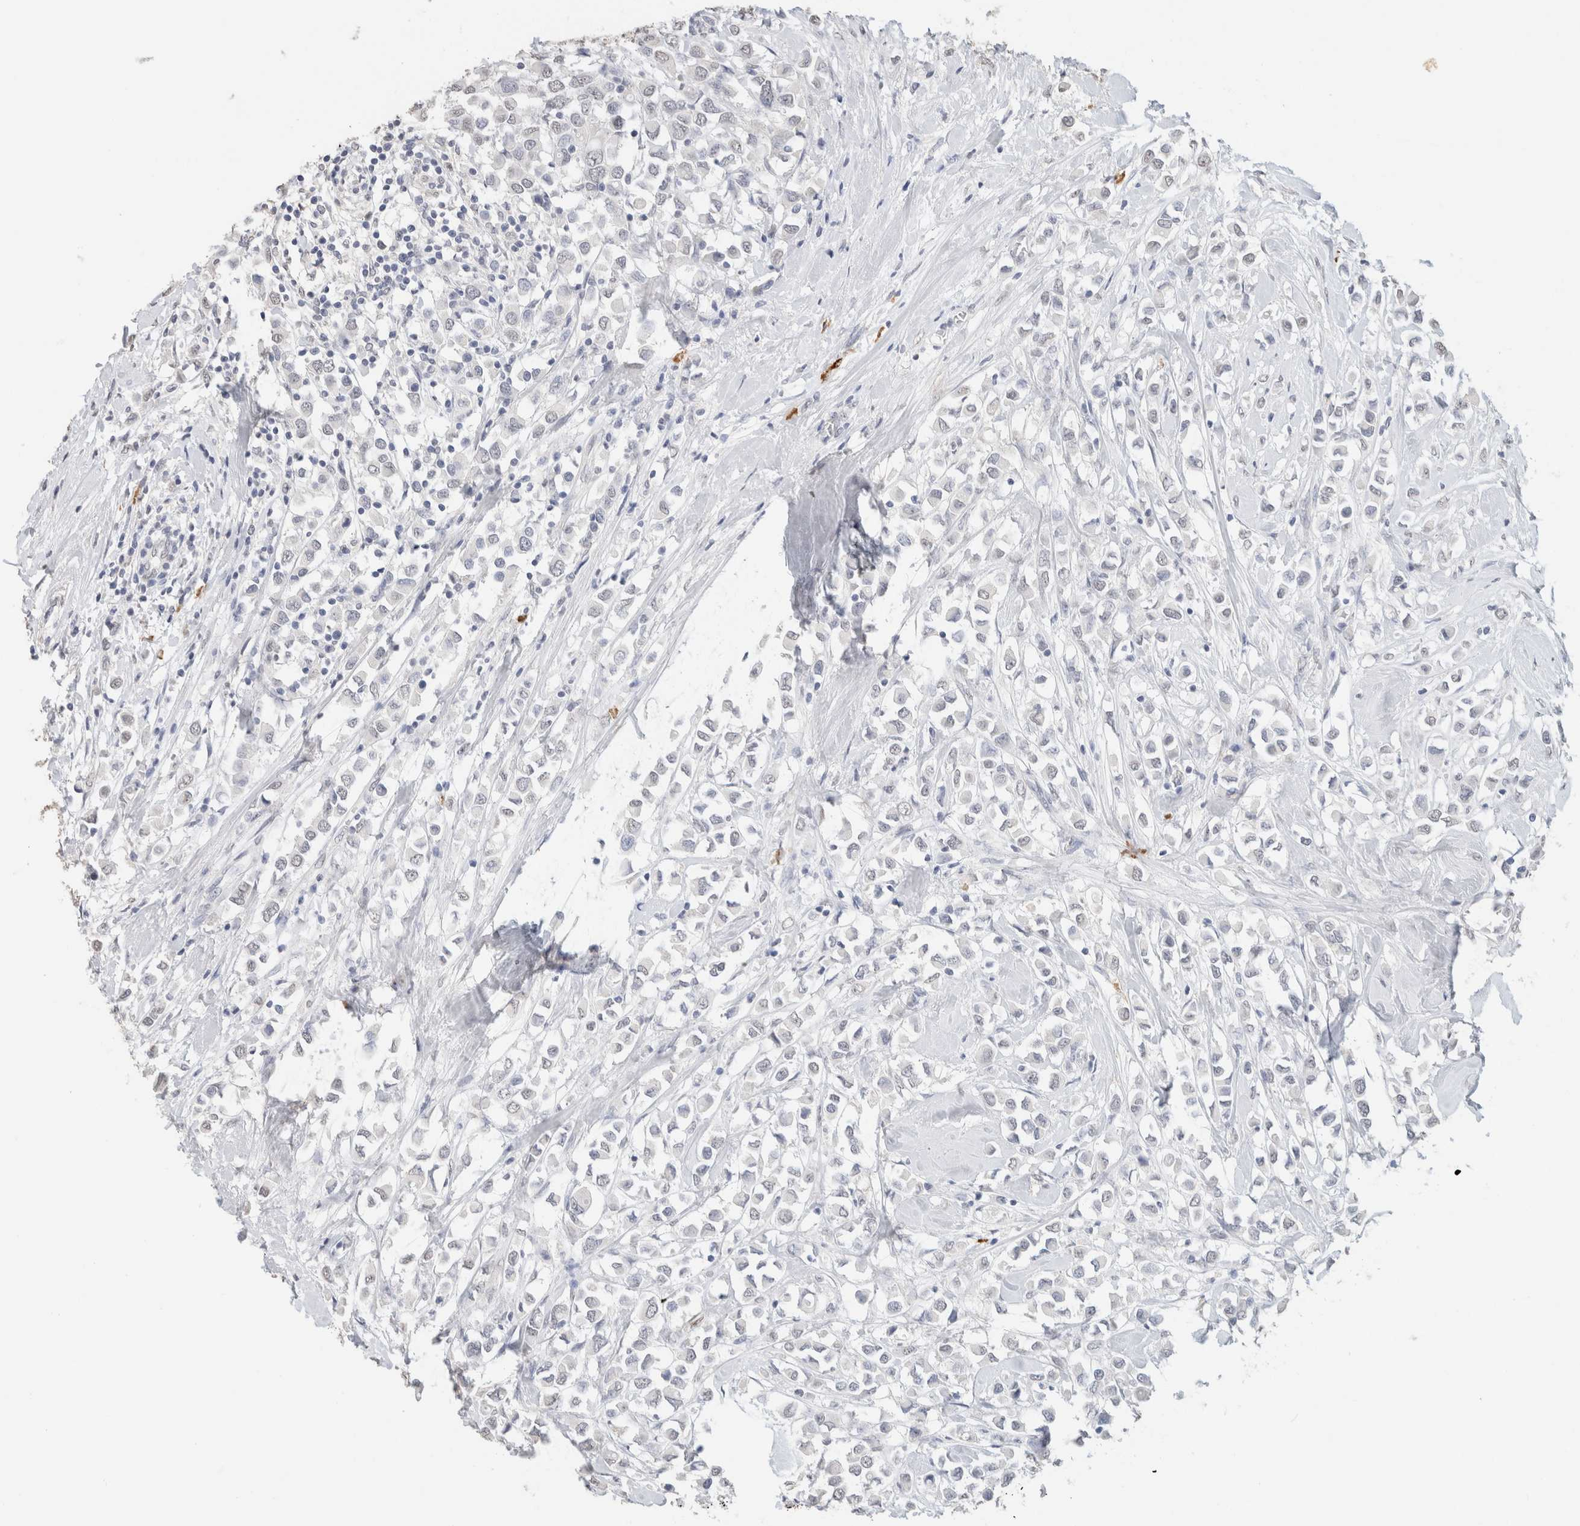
{"staining": {"intensity": "negative", "quantity": "none", "location": "none"}, "tissue": "breast cancer", "cell_type": "Tumor cells", "image_type": "cancer", "snomed": [{"axis": "morphology", "description": "Duct carcinoma"}, {"axis": "topography", "description": "Breast"}], "caption": "Tumor cells are negative for protein expression in human breast intraductal carcinoma.", "gene": "CD80", "patient": {"sex": "female", "age": 61}}